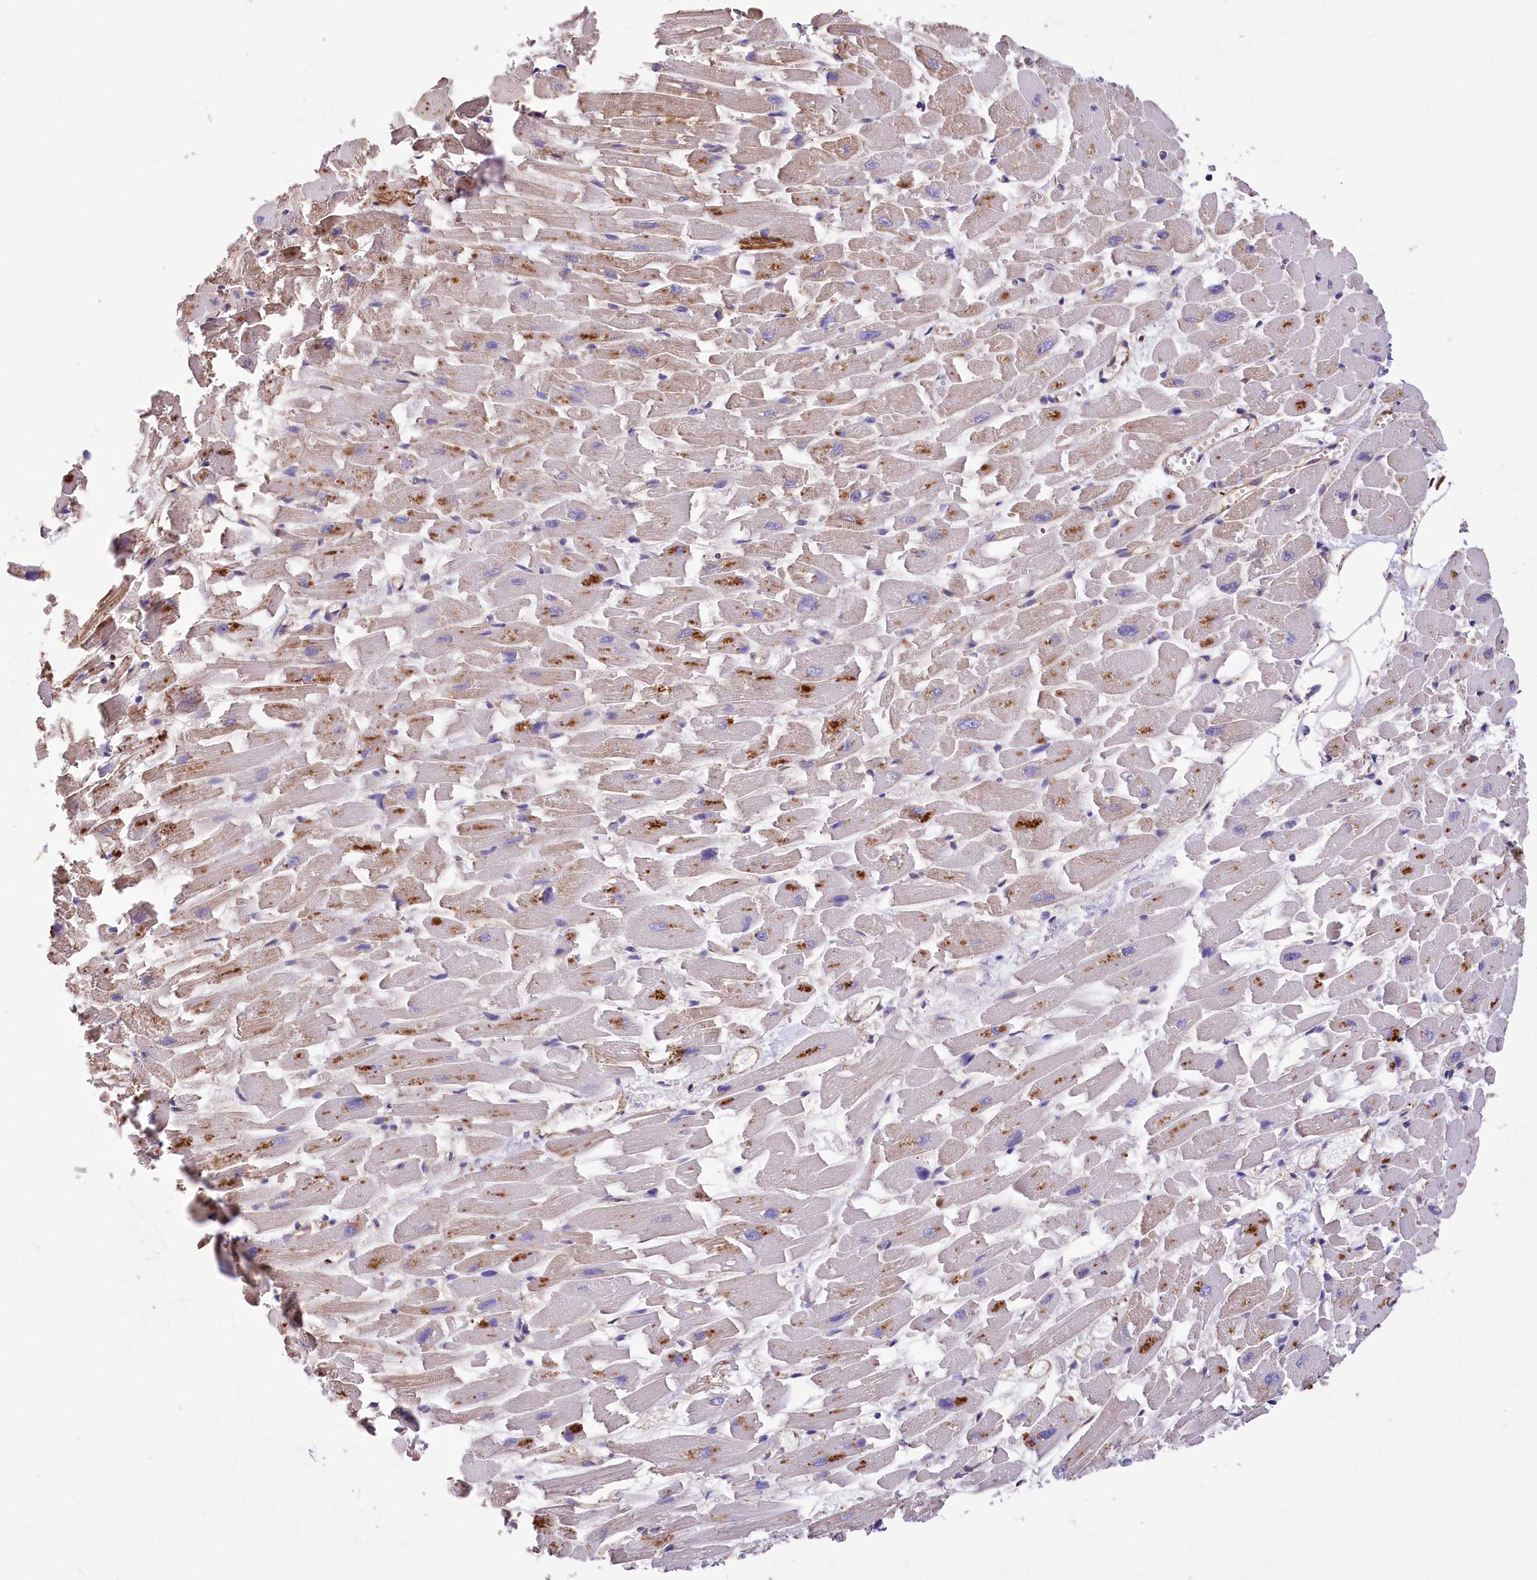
{"staining": {"intensity": "moderate", "quantity": "25%-75%", "location": "cytoplasmic/membranous"}, "tissue": "heart muscle", "cell_type": "Cardiomyocytes", "image_type": "normal", "snomed": [{"axis": "morphology", "description": "Normal tissue, NOS"}, {"axis": "topography", "description": "Heart"}], "caption": "Immunohistochemical staining of unremarkable heart muscle exhibits medium levels of moderate cytoplasmic/membranous staining in approximately 25%-75% of cardiomyocytes.", "gene": "DPP3", "patient": {"sex": "female", "age": 64}}